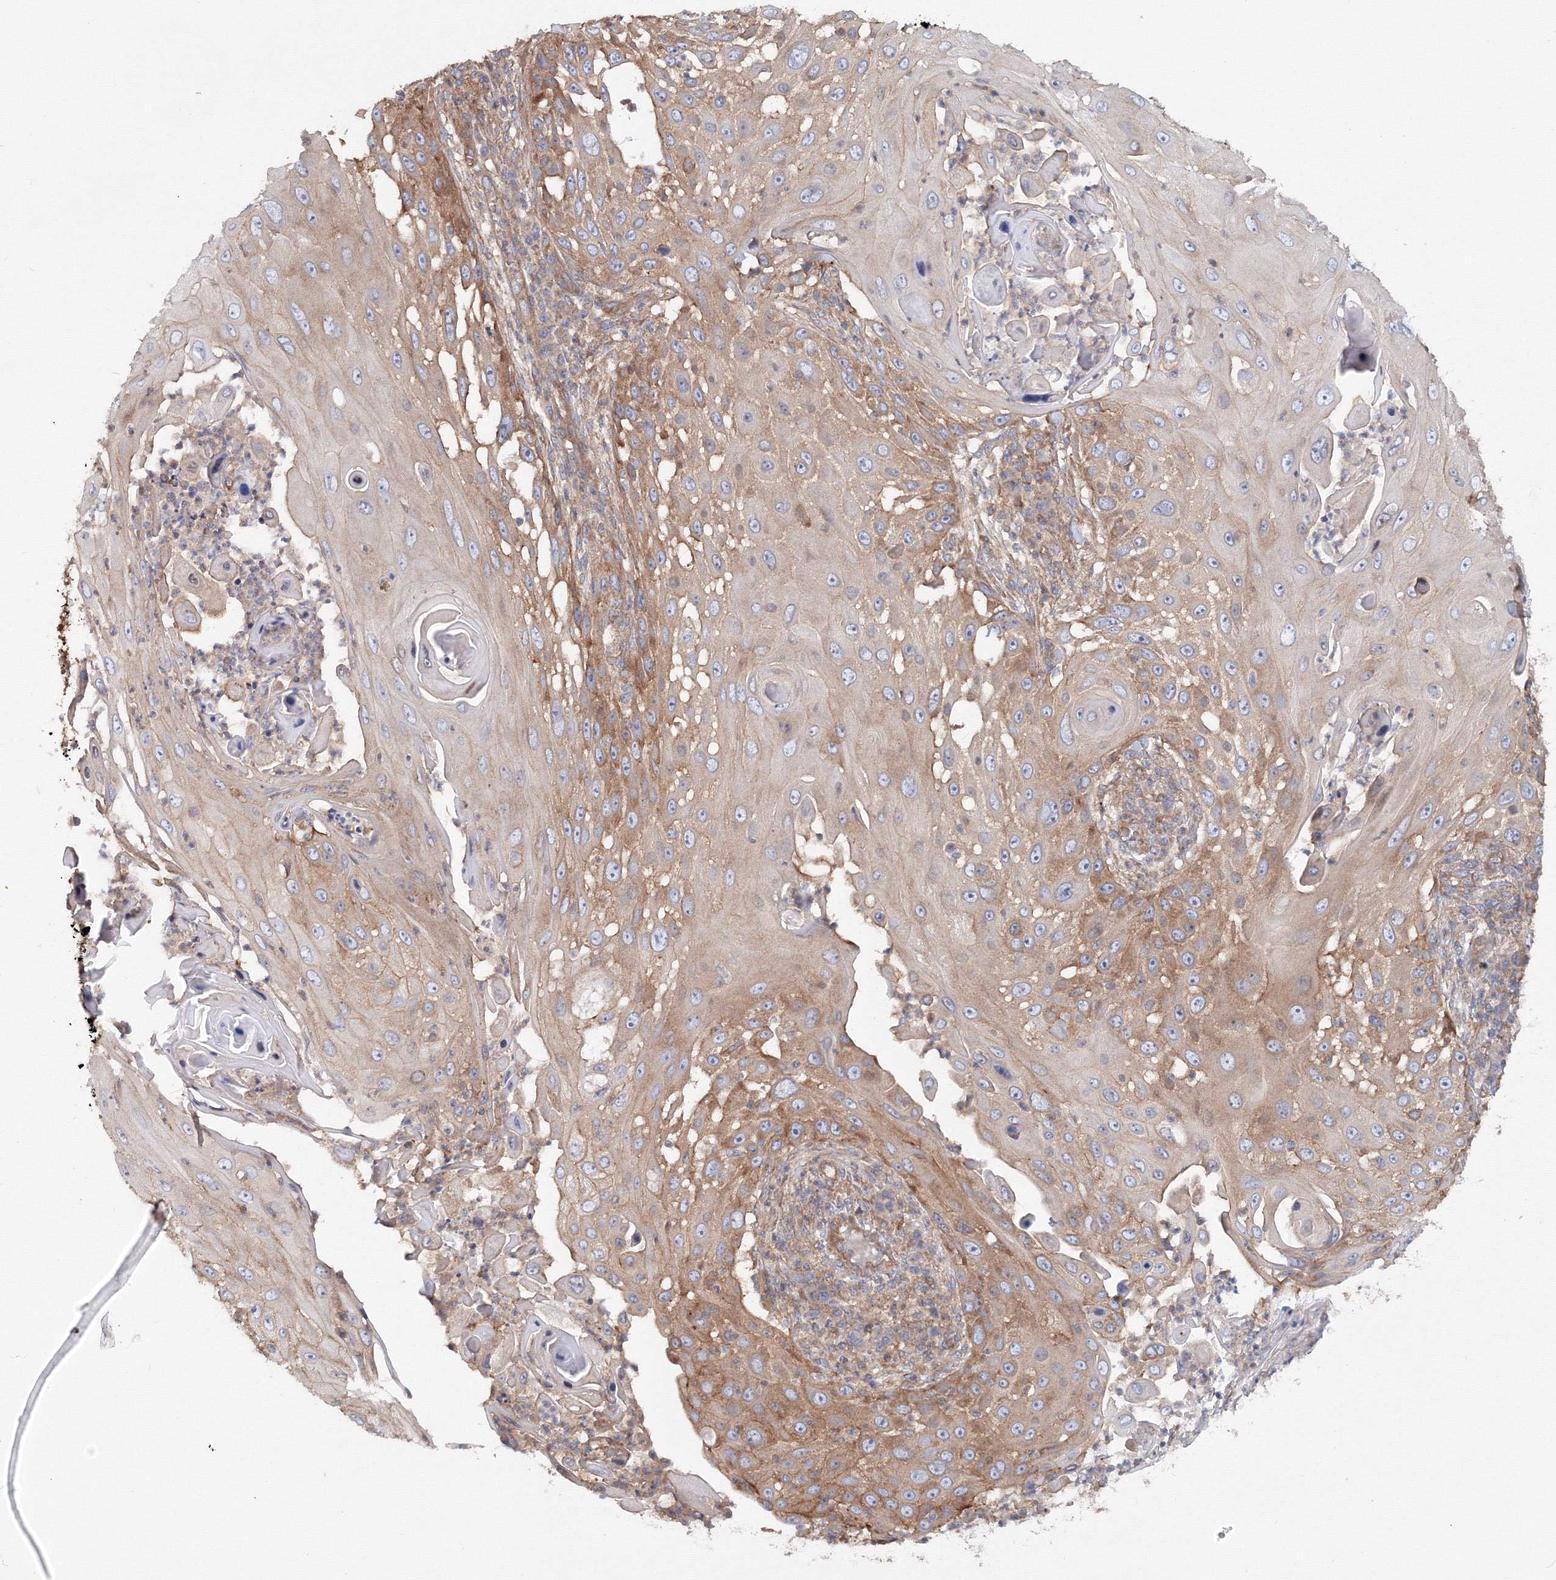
{"staining": {"intensity": "moderate", "quantity": ">75%", "location": "cytoplasmic/membranous"}, "tissue": "skin cancer", "cell_type": "Tumor cells", "image_type": "cancer", "snomed": [{"axis": "morphology", "description": "Squamous cell carcinoma, NOS"}, {"axis": "topography", "description": "Skin"}], "caption": "Immunohistochemistry (IHC) photomicrograph of skin squamous cell carcinoma stained for a protein (brown), which displays medium levels of moderate cytoplasmic/membranous staining in about >75% of tumor cells.", "gene": "EXOC1", "patient": {"sex": "female", "age": 44}}